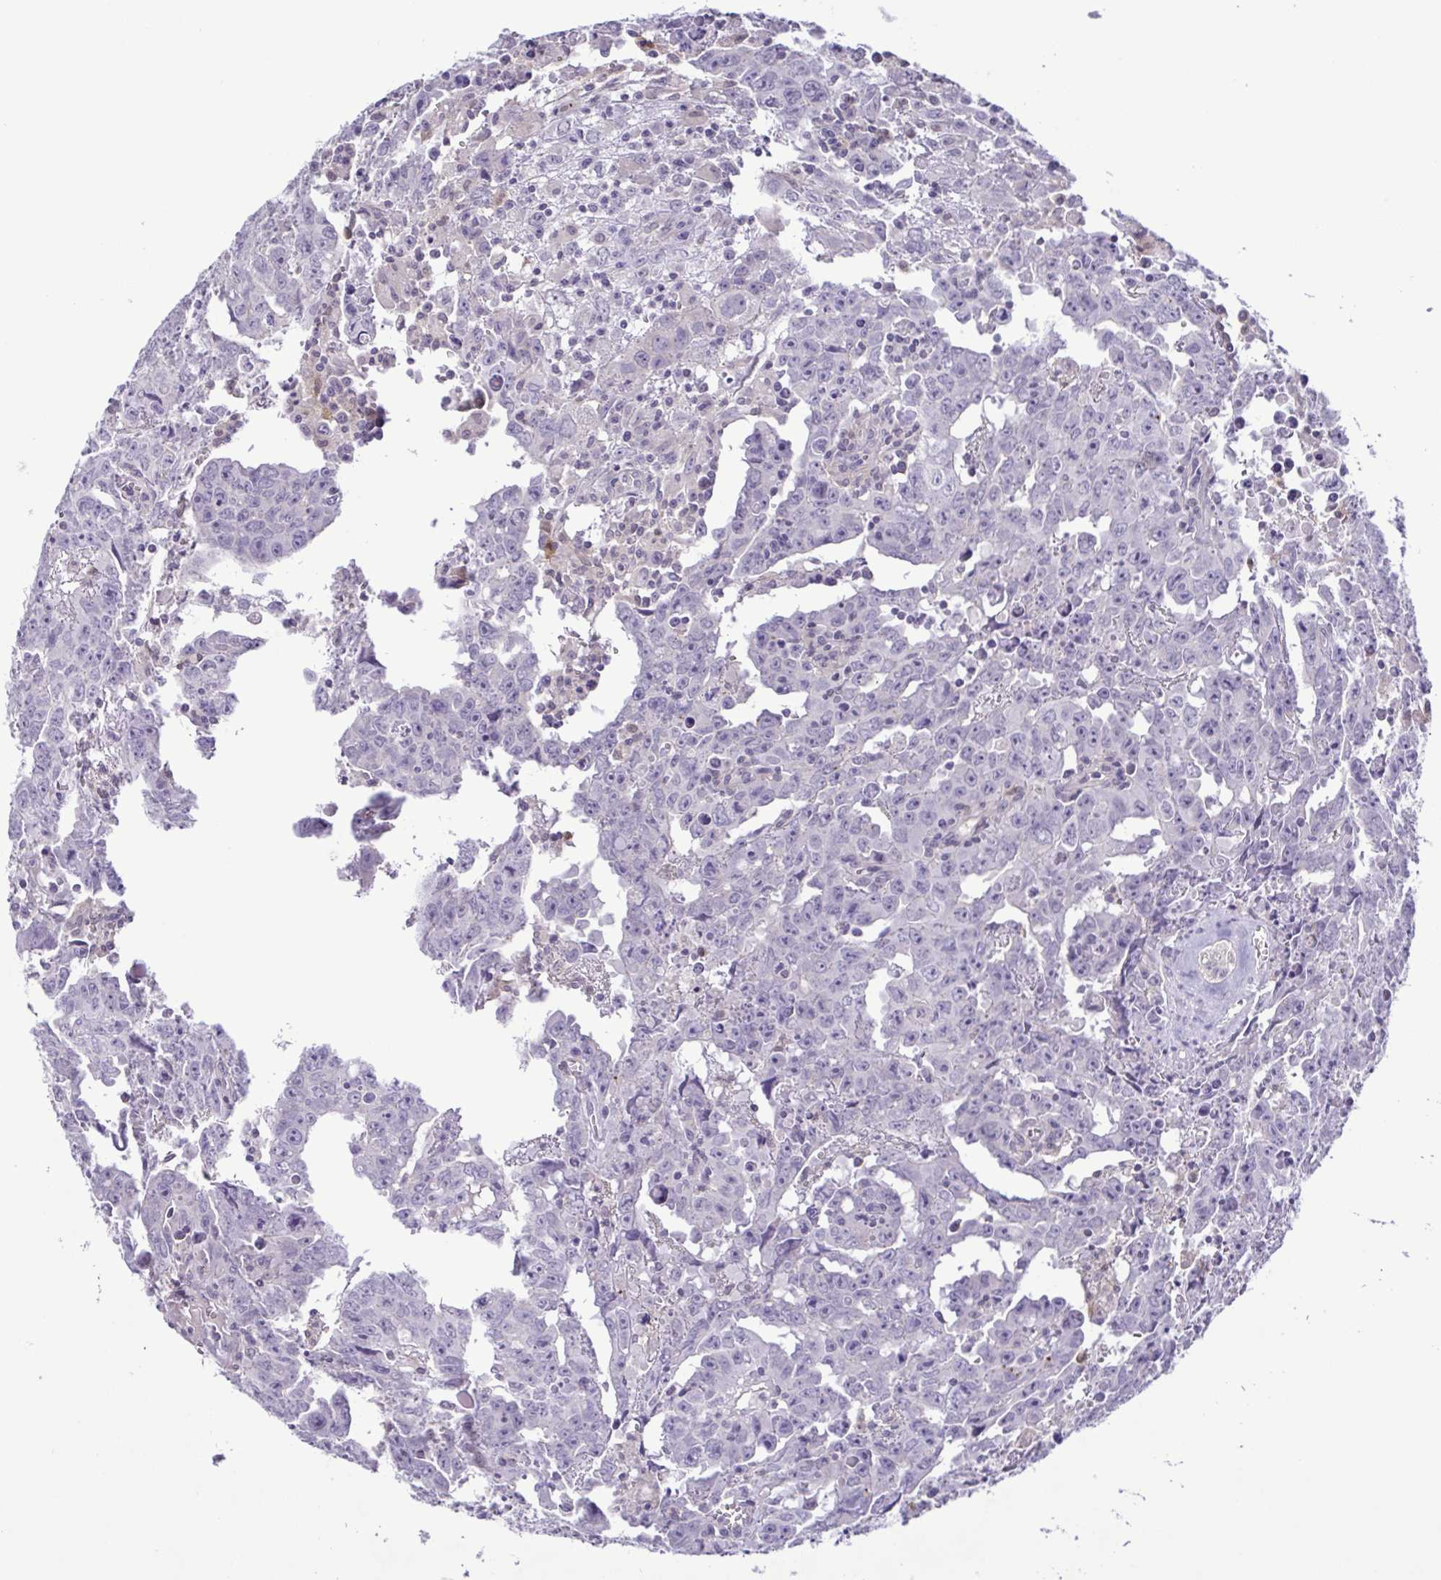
{"staining": {"intensity": "negative", "quantity": "none", "location": "none"}, "tissue": "testis cancer", "cell_type": "Tumor cells", "image_type": "cancer", "snomed": [{"axis": "morphology", "description": "Carcinoma, Embryonal, NOS"}, {"axis": "topography", "description": "Testis"}], "caption": "The histopathology image exhibits no staining of tumor cells in embryonal carcinoma (testis).", "gene": "IL1RN", "patient": {"sex": "male", "age": 22}}